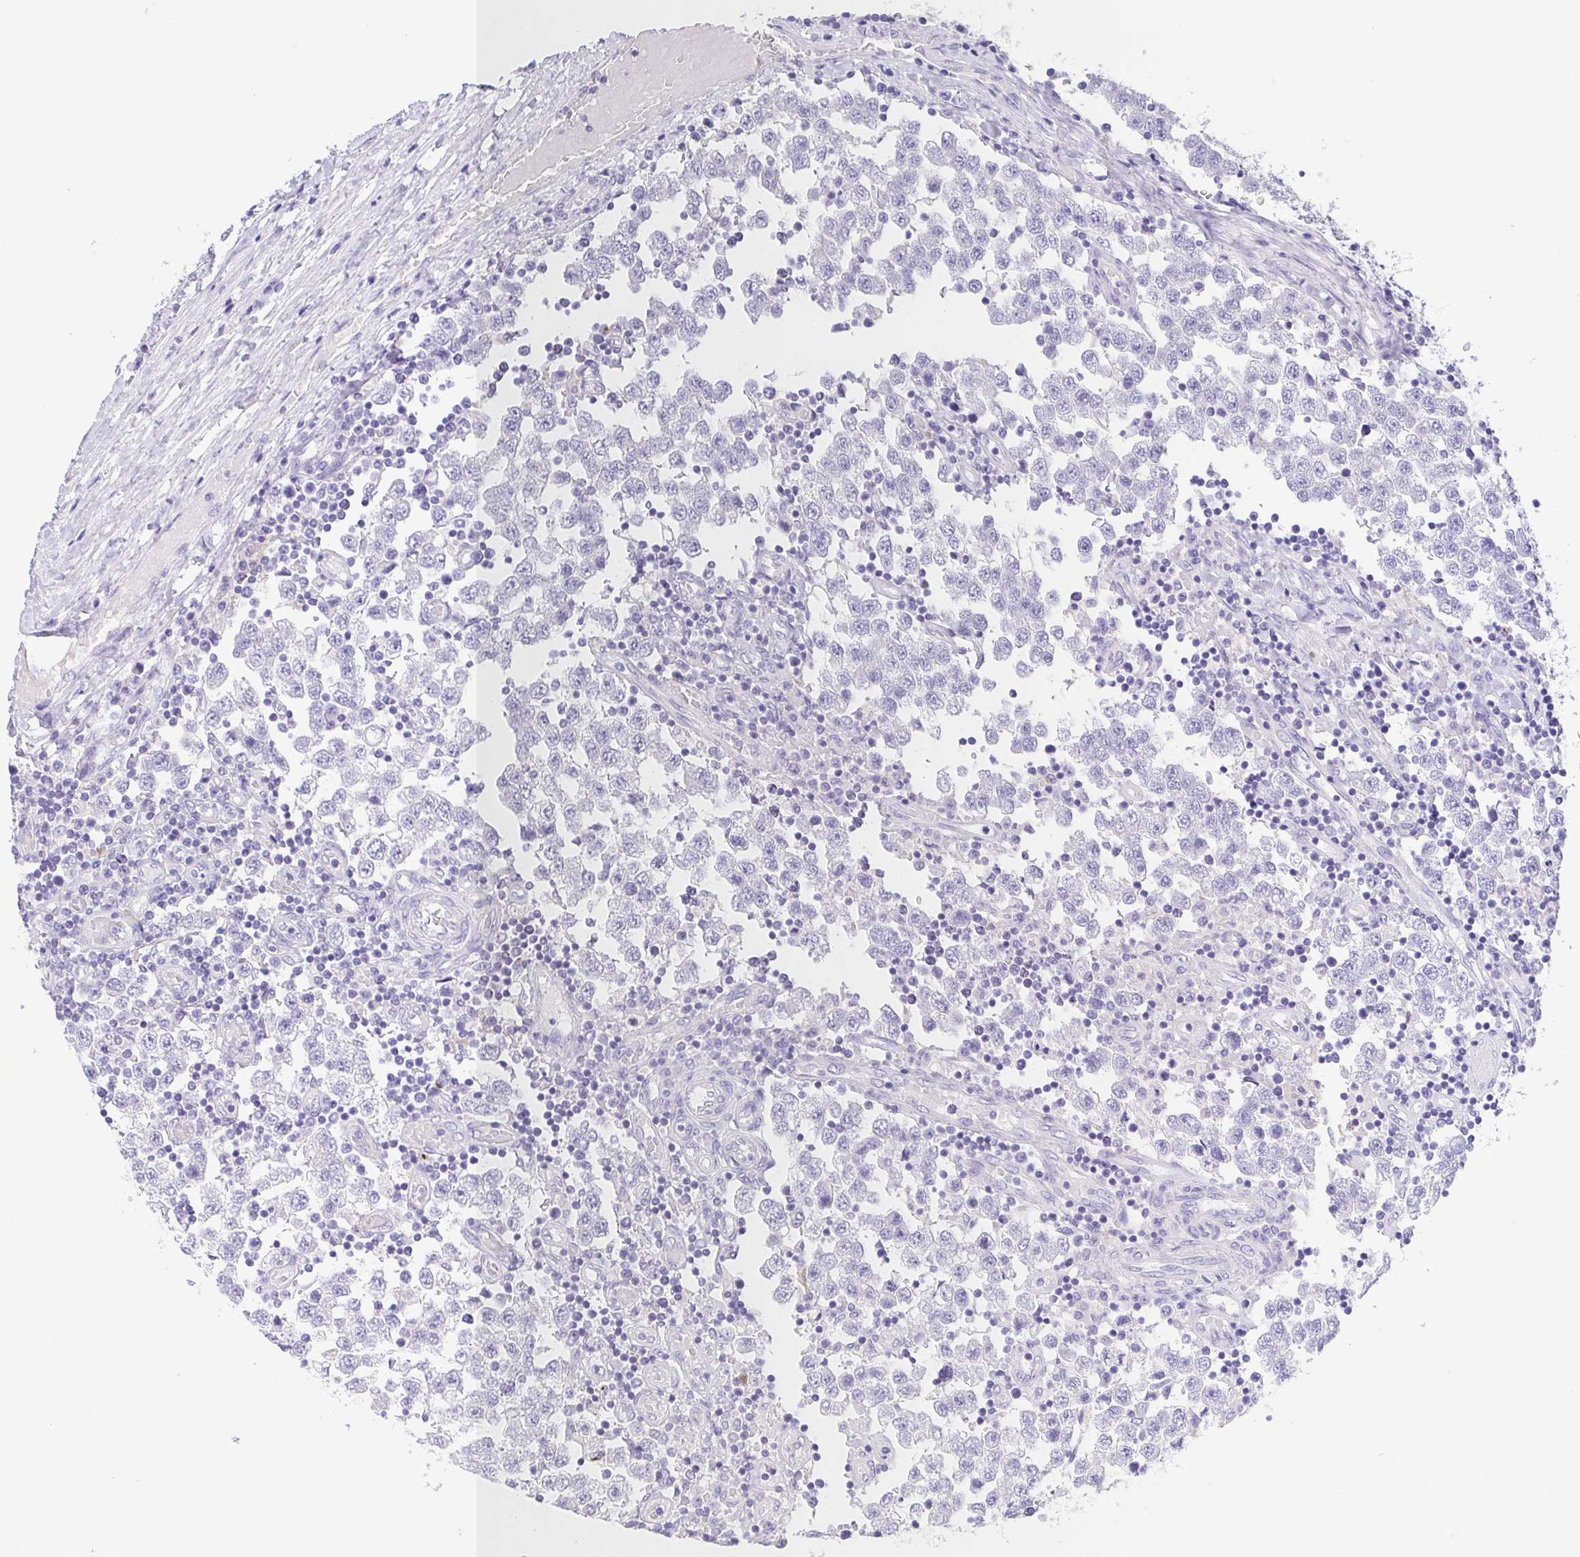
{"staining": {"intensity": "negative", "quantity": "none", "location": "none"}, "tissue": "testis cancer", "cell_type": "Tumor cells", "image_type": "cancer", "snomed": [{"axis": "morphology", "description": "Seminoma, NOS"}, {"axis": "topography", "description": "Testis"}], "caption": "The photomicrograph displays no significant expression in tumor cells of testis cancer (seminoma).", "gene": "PKDREJ", "patient": {"sex": "male", "age": 34}}